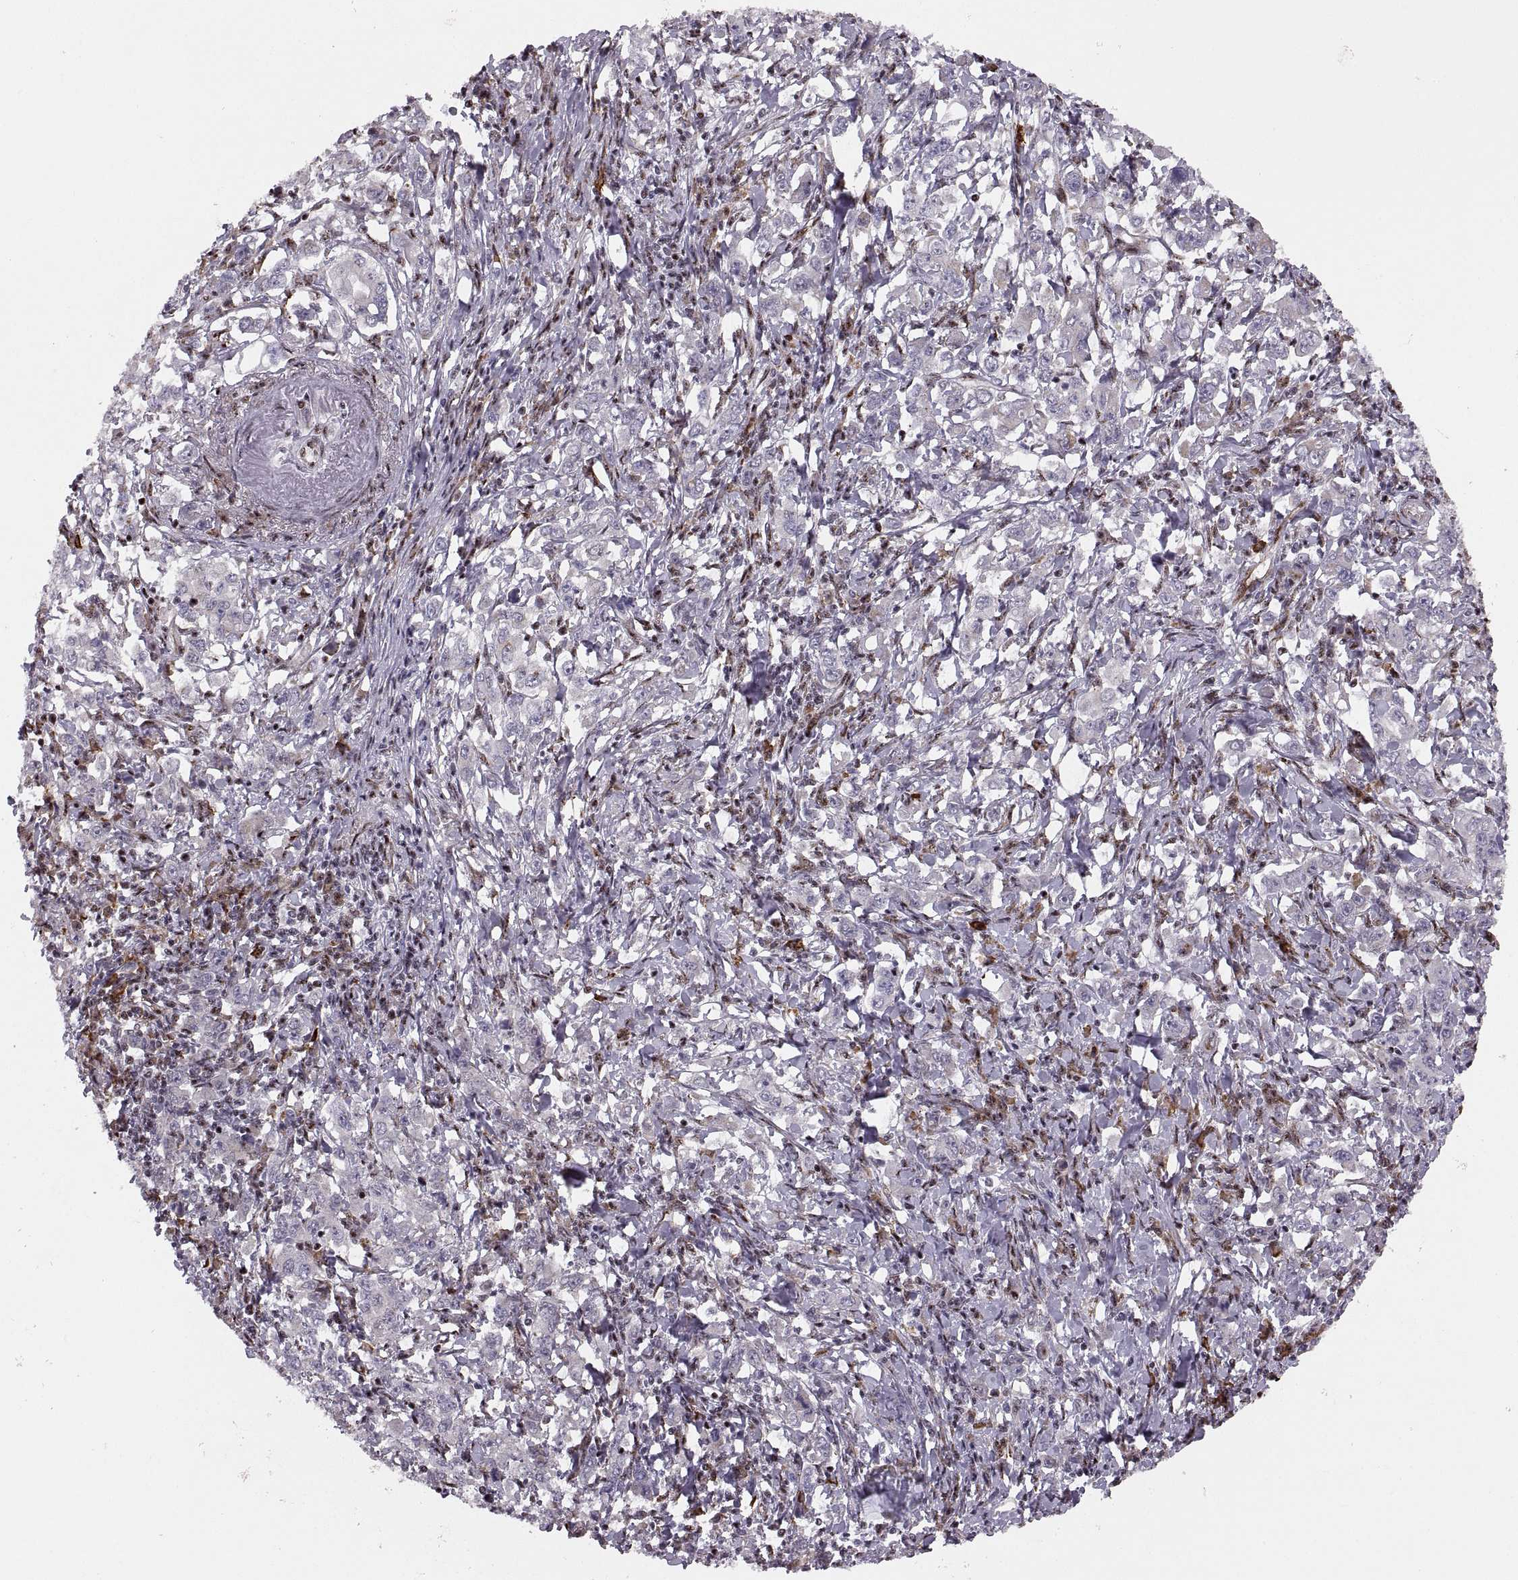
{"staining": {"intensity": "strong", "quantity": "<25%", "location": "nuclear"}, "tissue": "stomach cancer", "cell_type": "Tumor cells", "image_type": "cancer", "snomed": [{"axis": "morphology", "description": "Adenocarcinoma, NOS"}, {"axis": "topography", "description": "Stomach, lower"}], "caption": "Human adenocarcinoma (stomach) stained for a protein (brown) exhibits strong nuclear positive expression in about <25% of tumor cells.", "gene": "ZCCHC17", "patient": {"sex": "female", "age": 72}}